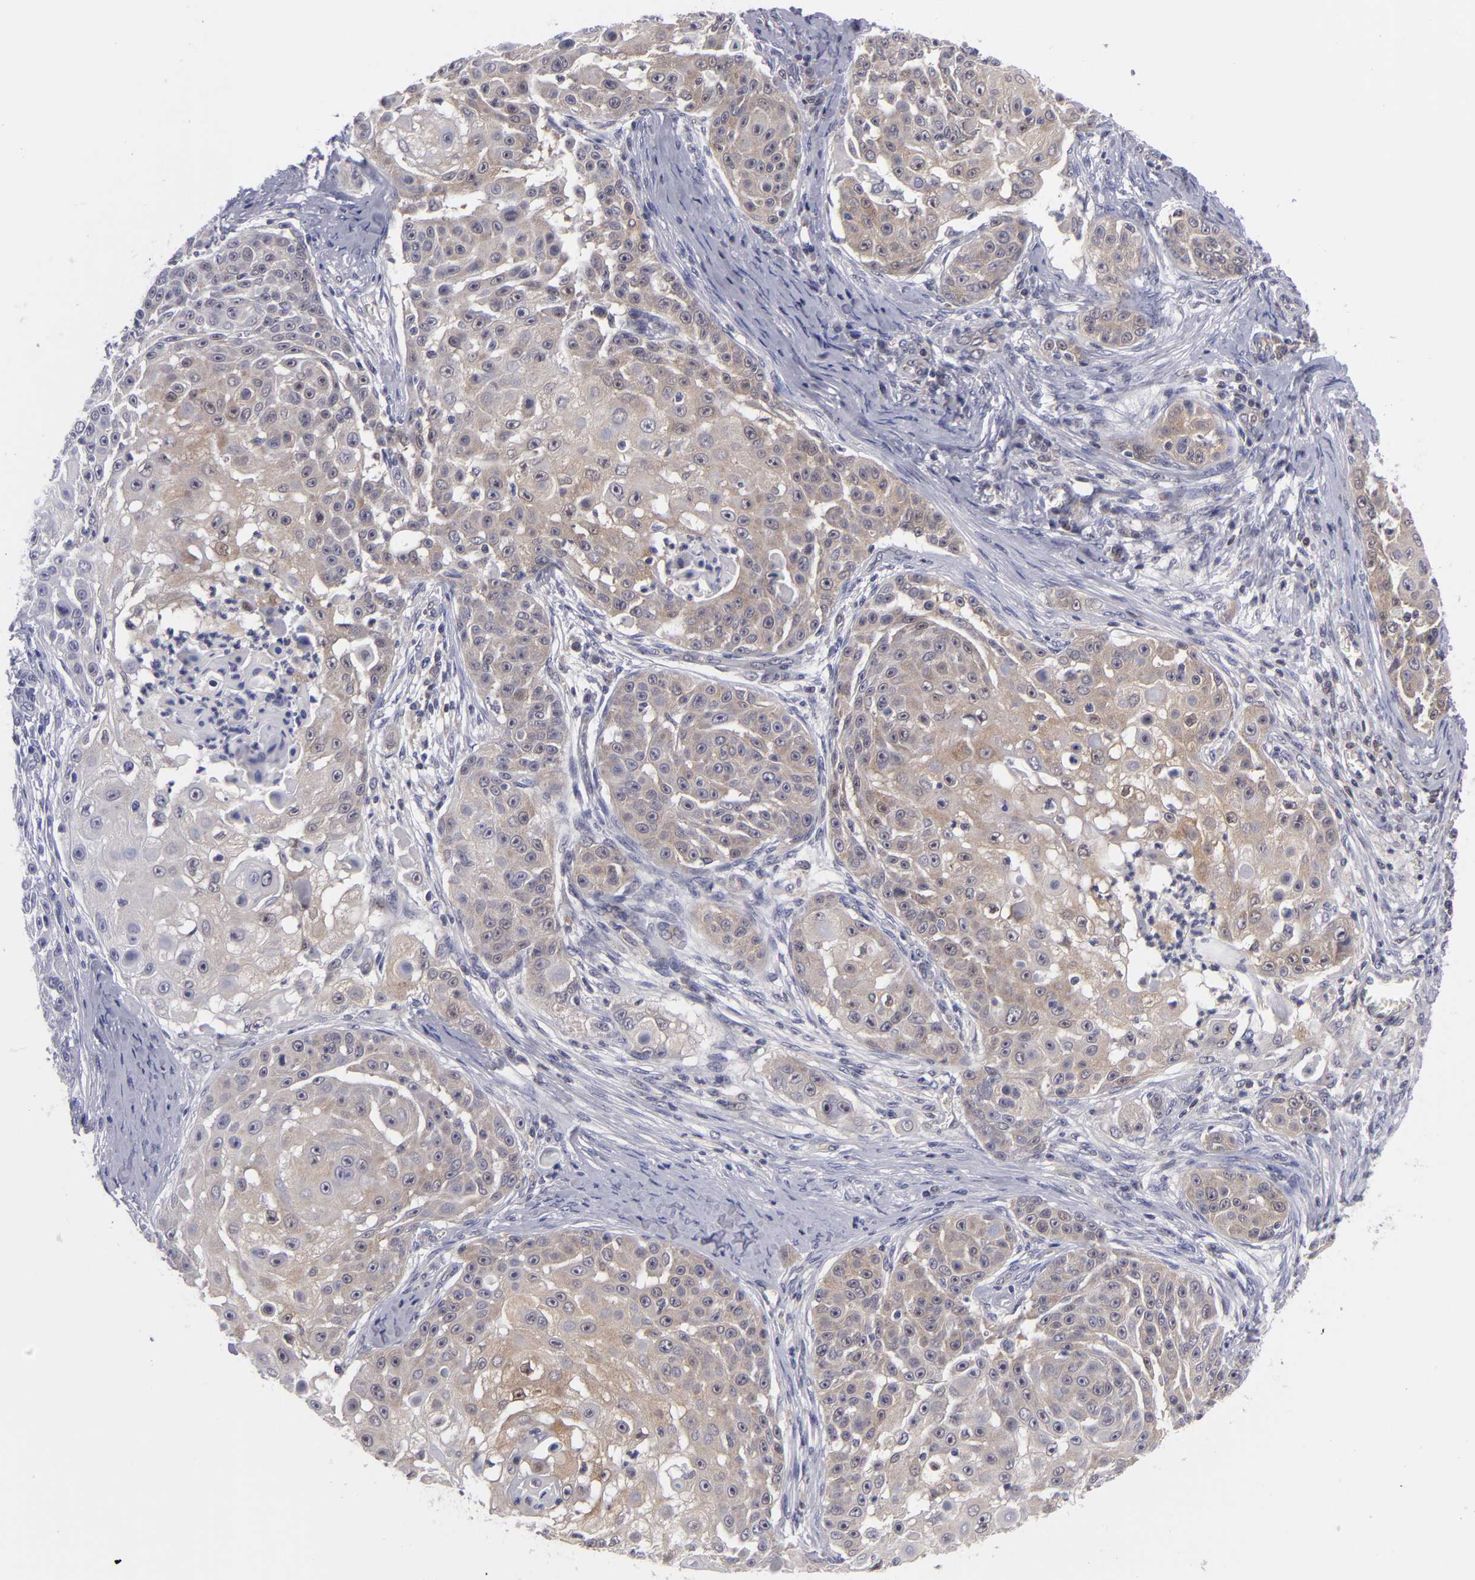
{"staining": {"intensity": "weak", "quantity": "25%-75%", "location": "cytoplasmic/membranous"}, "tissue": "skin cancer", "cell_type": "Tumor cells", "image_type": "cancer", "snomed": [{"axis": "morphology", "description": "Squamous cell carcinoma, NOS"}, {"axis": "topography", "description": "Skin"}], "caption": "This histopathology image displays squamous cell carcinoma (skin) stained with immunohistochemistry (IHC) to label a protein in brown. The cytoplasmic/membranous of tumor cells show weak positivity for the protein. Nuclei are counter-stained blue.", "gene": "BCL10", "patient": {"sex": "female", "age": 57}}